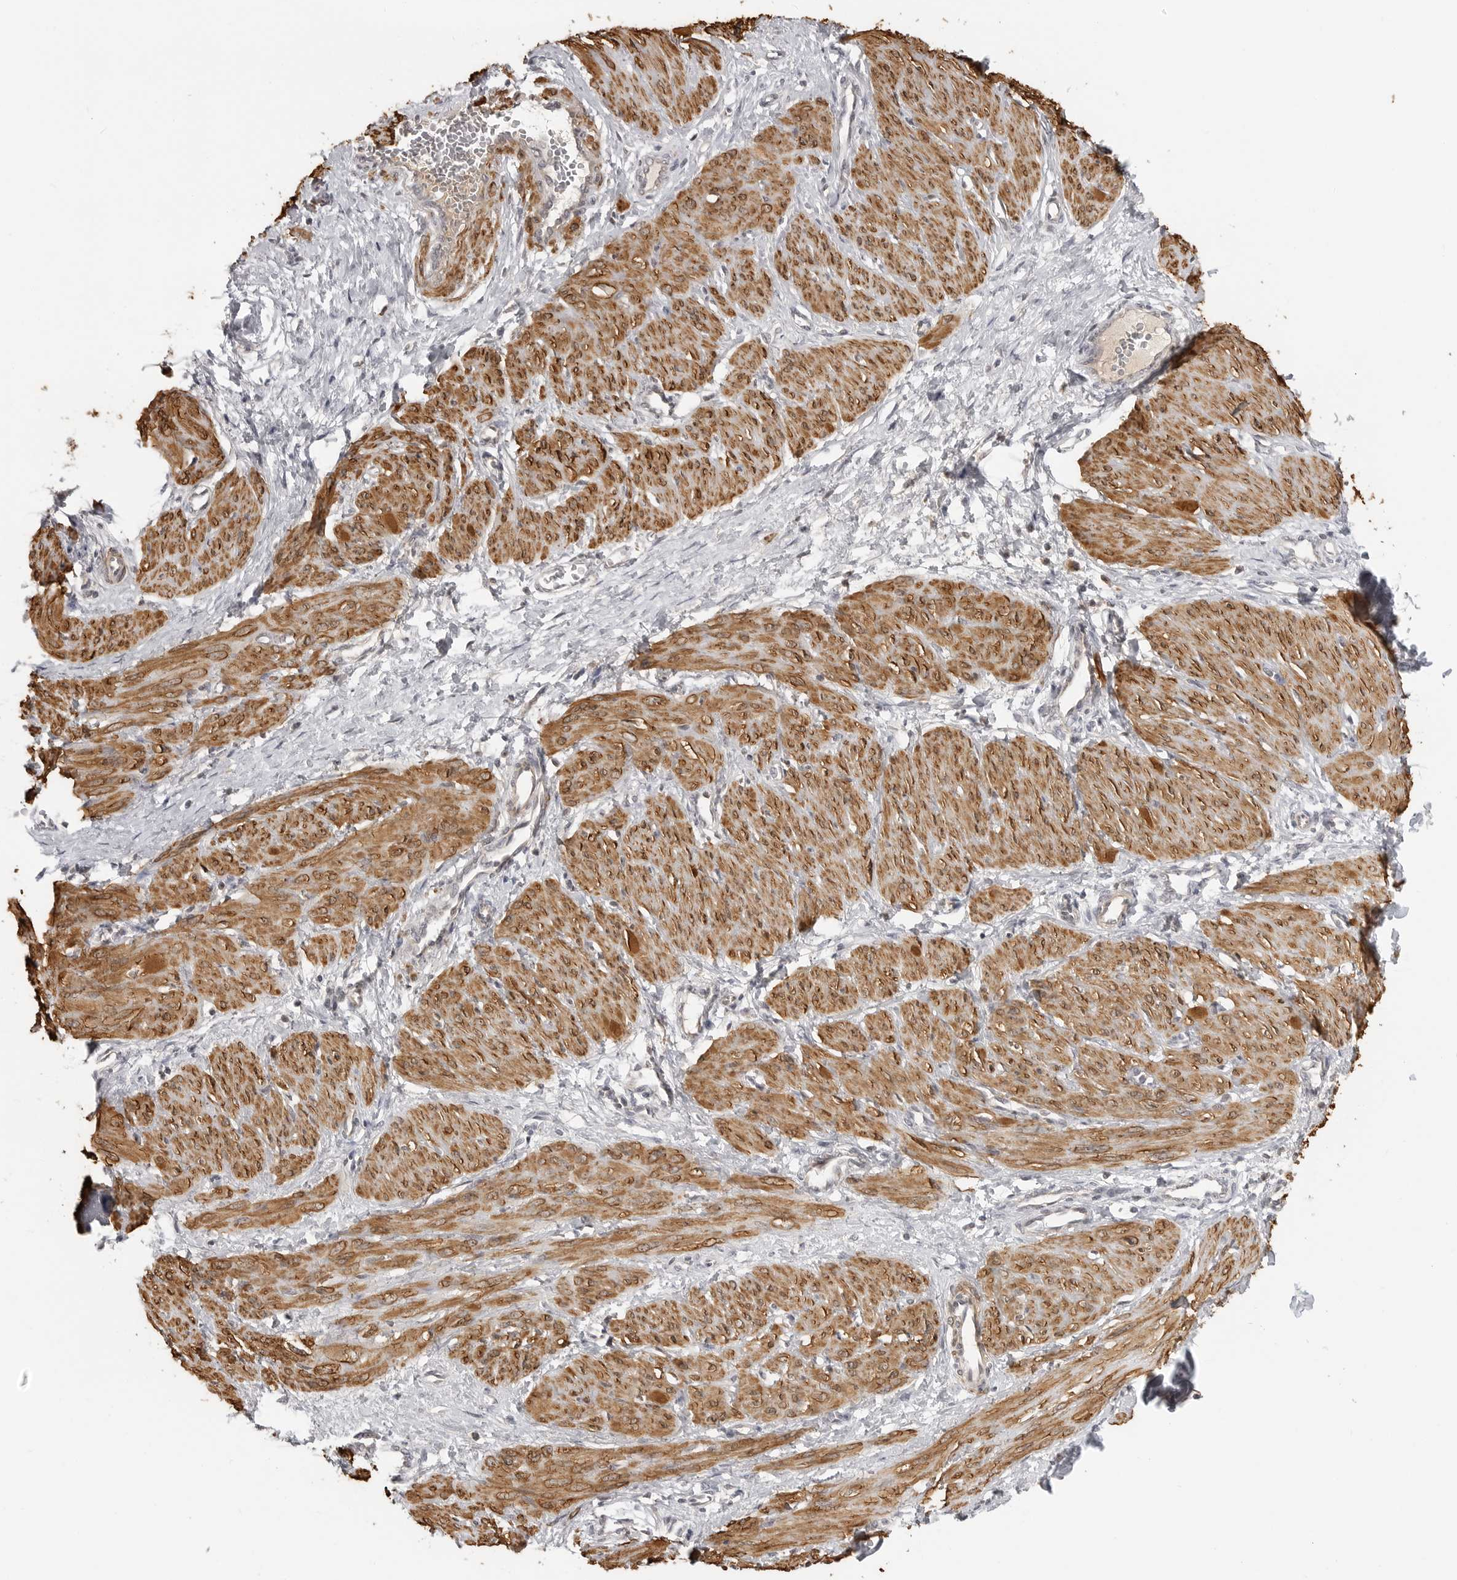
{"staining": {"intensity": "moderate", "quantity": ">75%", "location": "cytoplasmic/membranous"}, "tissue": "smooth muscle", "cell_type": "Smooth muscle cells", "image_type": "normal", "snomed": [{"axis": "morphology", "description": "Normal tissue, NOS"}, {"axis": "topography", "description": "Endometrium"}], "caption": "Brown immunohistochemical staining in unremarkable human smooth muscle reveals moderate cytoplasmic/membranous staining in approximately >75% of smooth muscle cells.", "gene": "MAP7D1", "patient": {"sex": "female", "age": 33}}